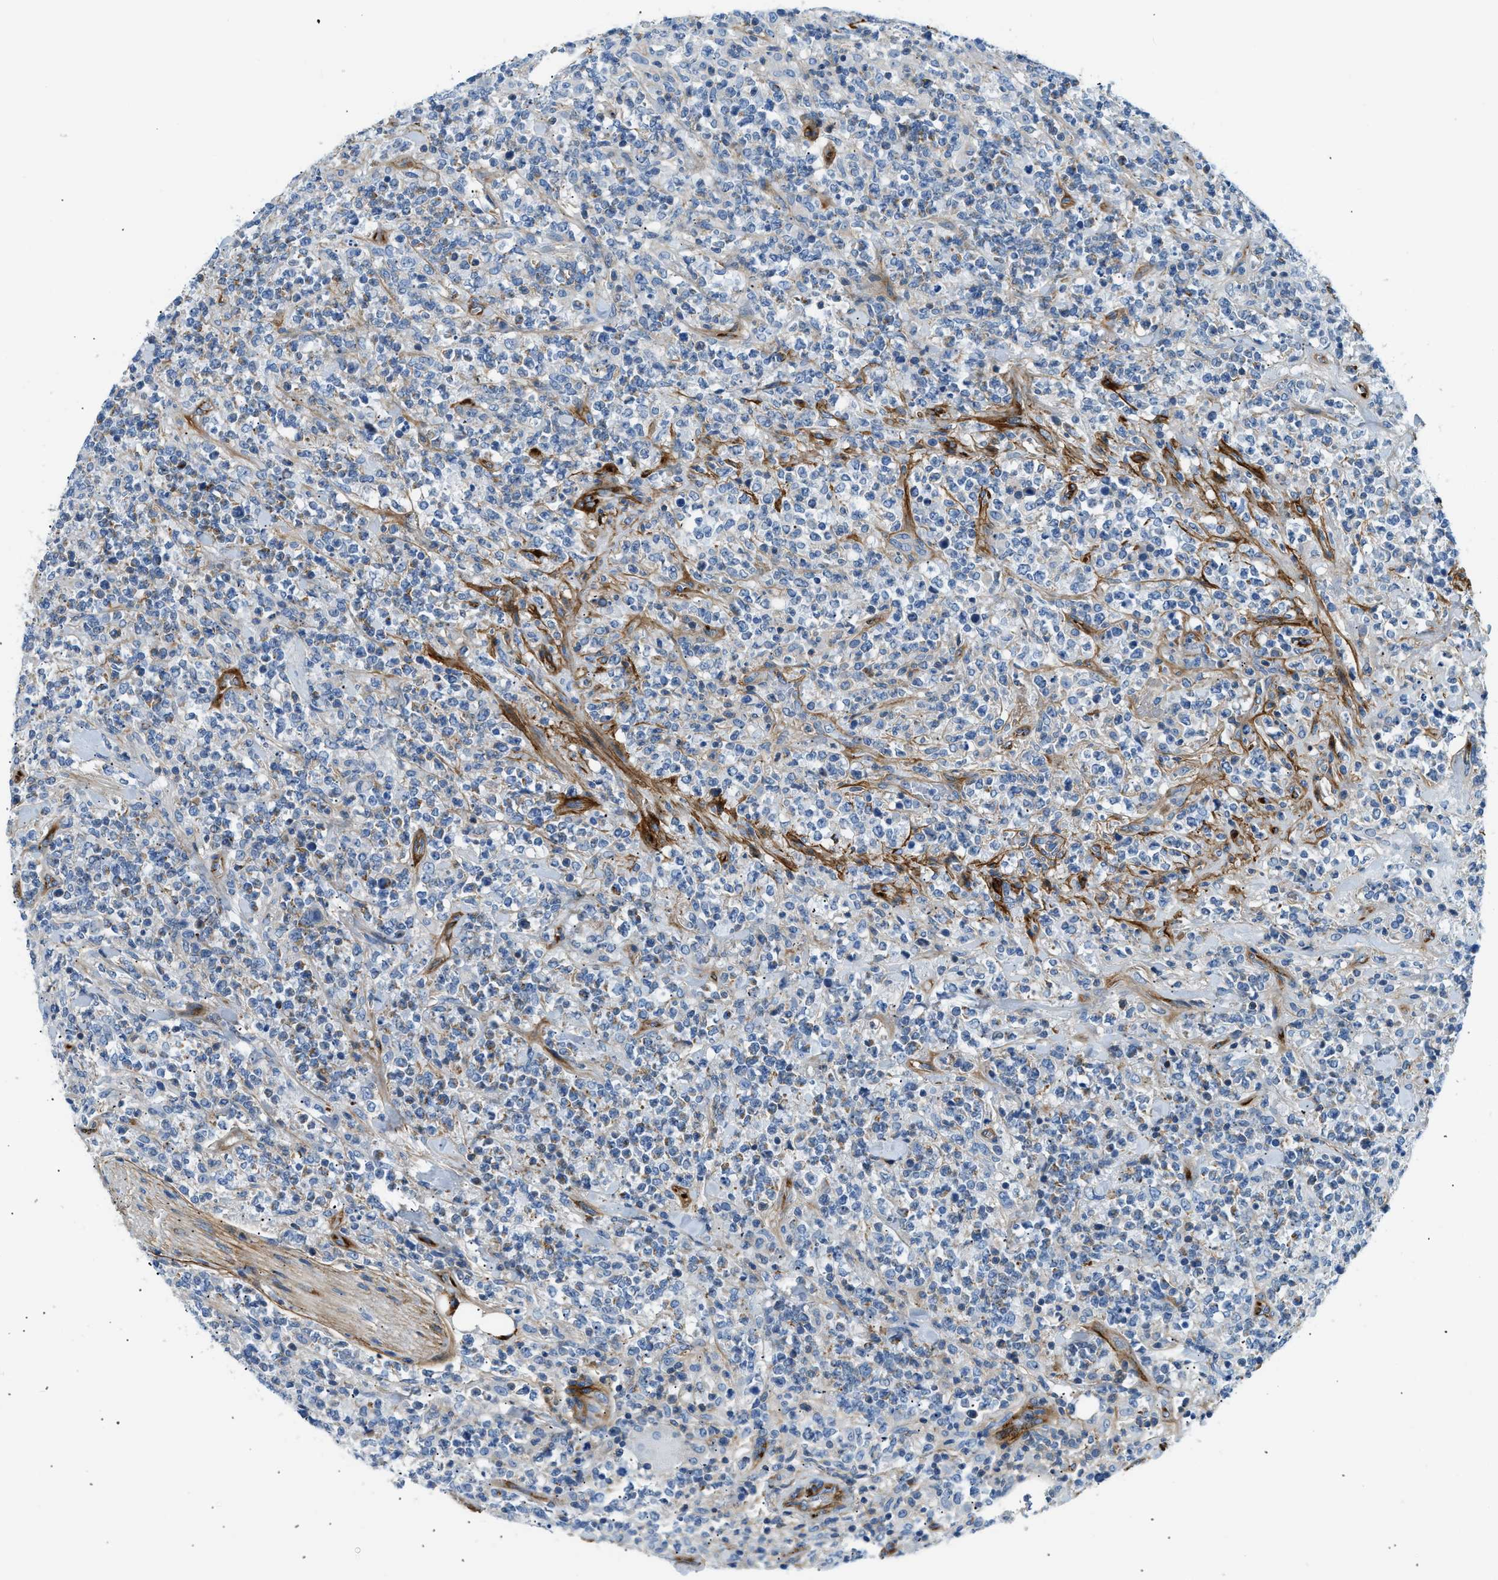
{"staining": {"intensity": "negative", "quantity": "none", "location": "none"}, "tissue": "lymphoma", "cell_type": "Tumor cells", "image_type": "cancer", "snomed": [{"axis": "morphology", "description": "Malignant lymphoma, non-Hodgkin's type, High grade"}, {"axis": "topography", "description": "Soft tissue"}], "caption": "There is no significant staining in tumor cells of malignant lymphoma, non-Hodgkin's type (high-grade).", "gene": "COL15A1", "patient": {"sex": "male", "age": 18}}